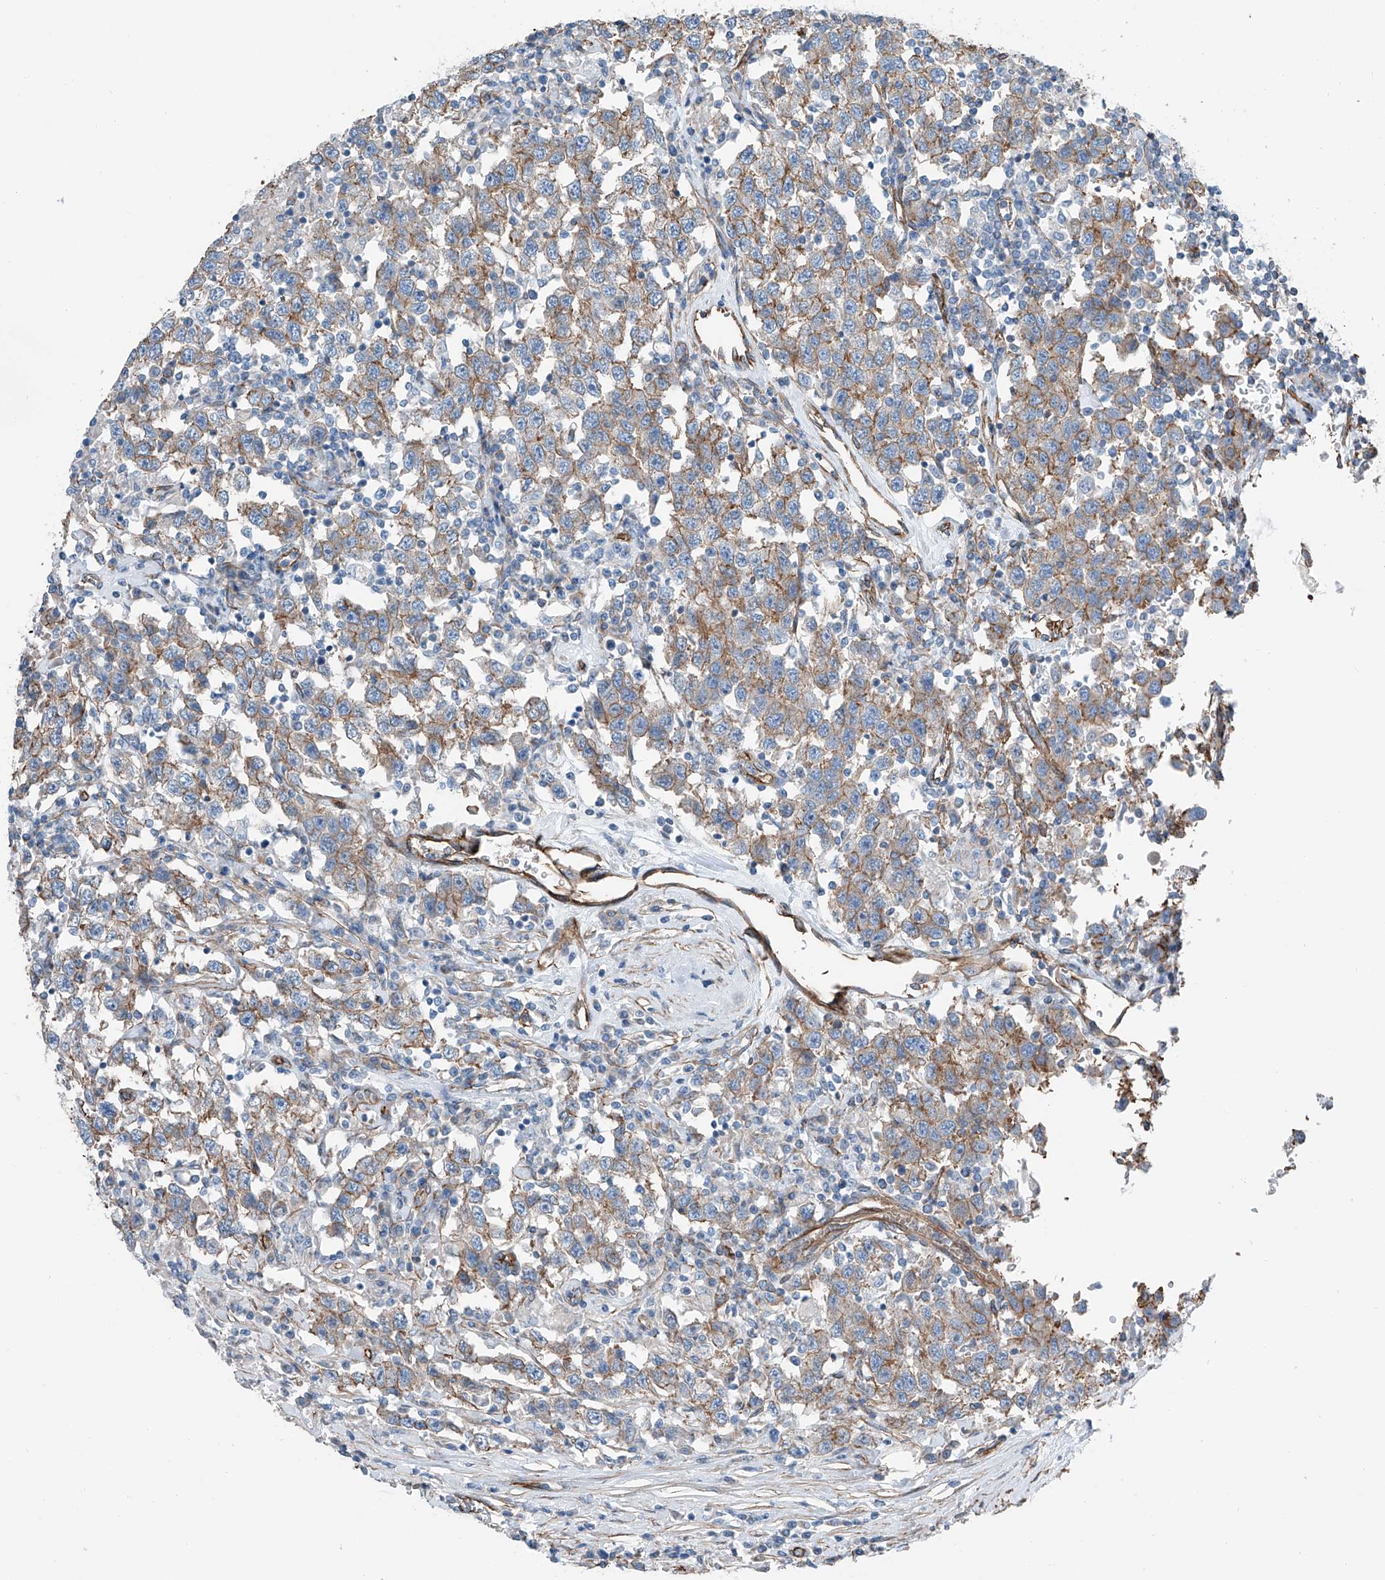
{"staining": {"intensity": "moderate", "quantity": "25%-75%", "location": "cytoplasmic/membranous"}, "tissue": "testis cancer", "cell_type": "Tumor cells", "image_type": "cancer", "snomed": [{"axis": "morphology", "description": "Seminoma, NOS"}, {"axis": "topography", "description": "Testis"}], "caption": "Testis cancer (seminoma) was stained to show a protein in brown. There is medium levels of moderate cytoplasmic/membranous positivity in about 25%-75% of tumor cells.", "gene": "THEMIS2", "patient": {"sex": "male", "age": 41}}